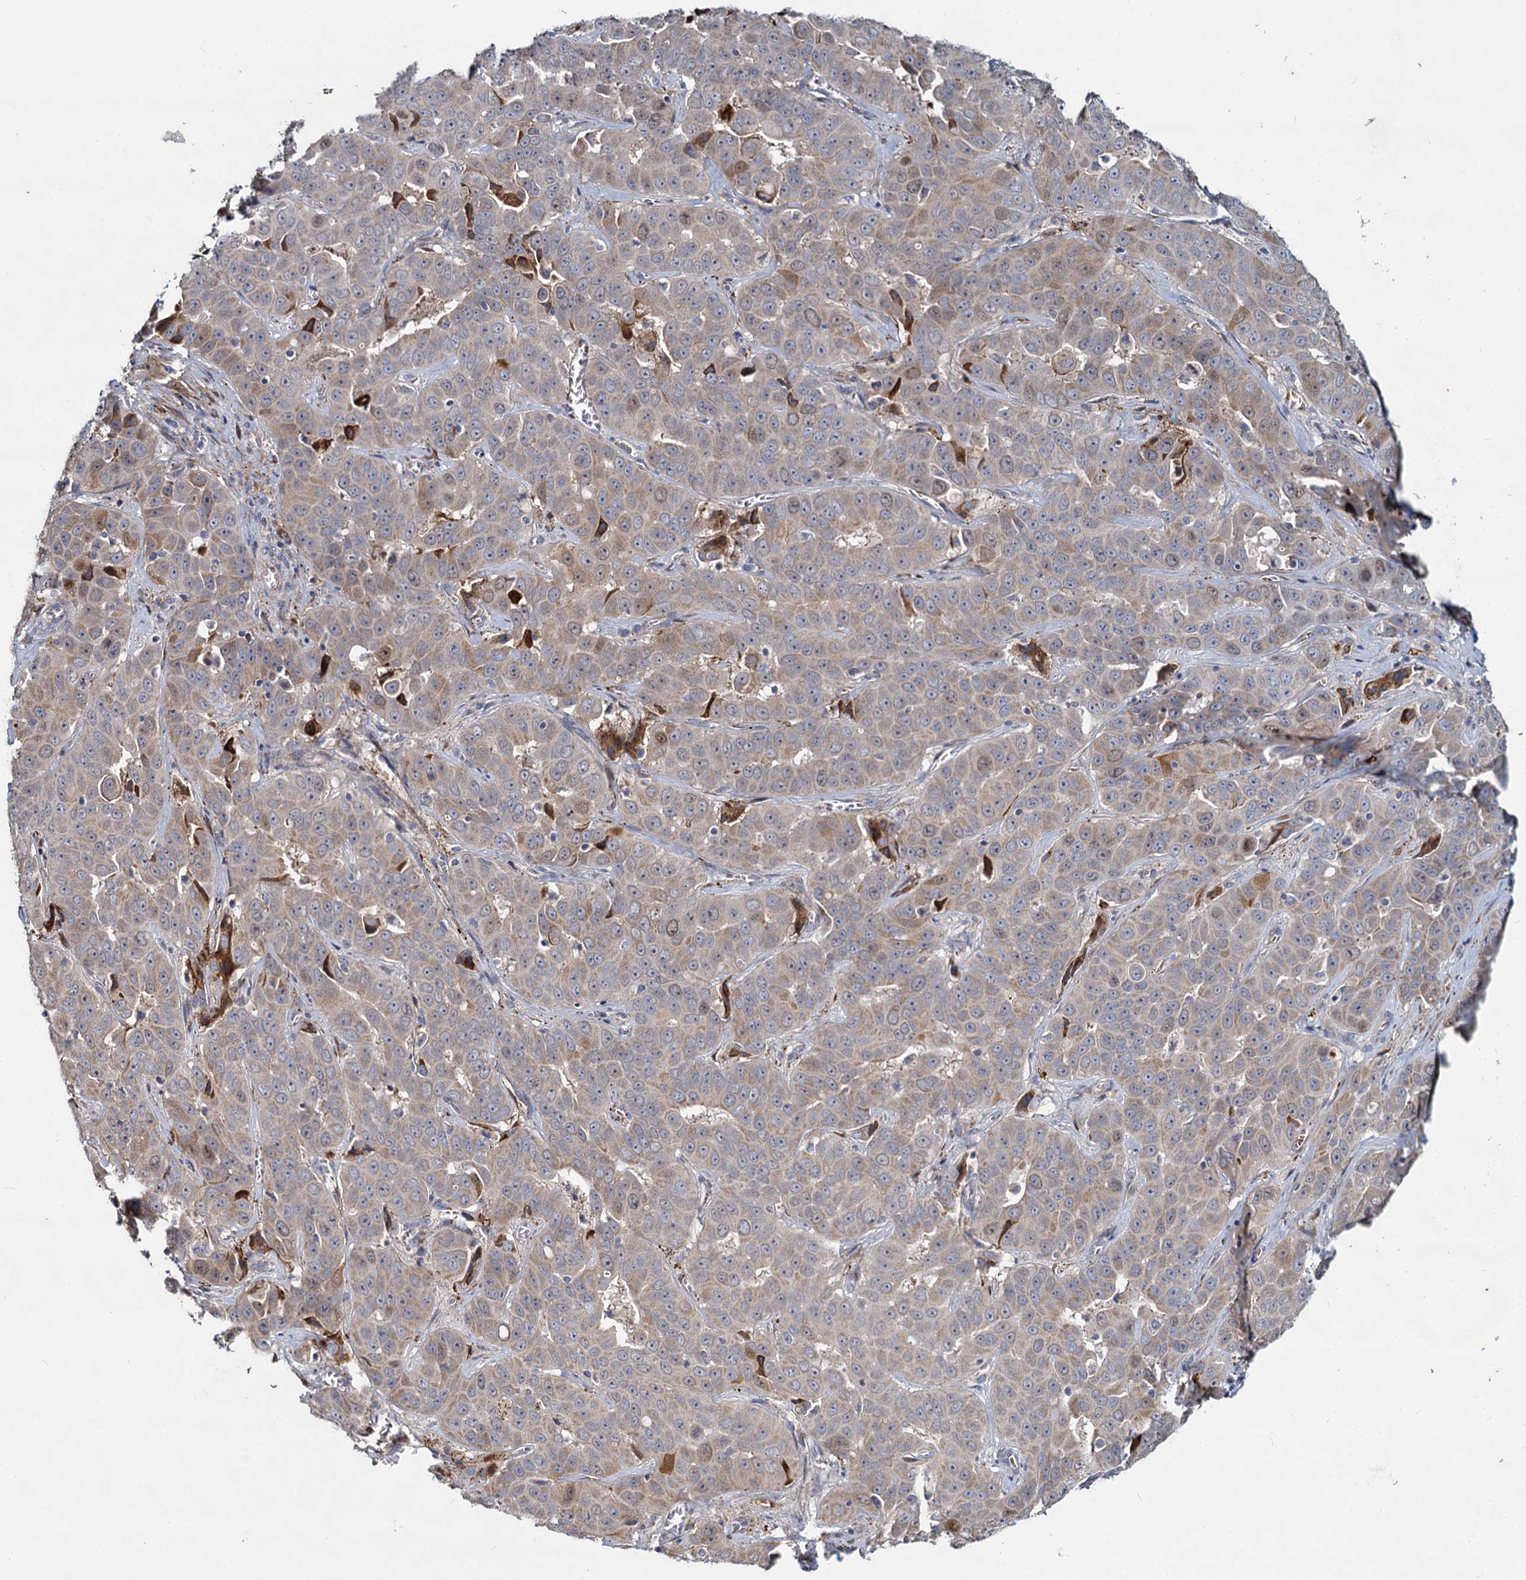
{"staining": {"intensity": "weak", "quantity": ">75%", "location": "cytoplasmic/membranous"}, "tissue": "liver cancer", "cell_type": "Tumor cells", "image_type": "cancer", "snomed": [{"axis": "morphology", "description": "Cholangiocarcinoma"}, {"axis": "topography", "description": "Liver"}], "caption": "Cholangiocarcinoma (liver) was stained to show a protein in brown. There is low levels of weak cytoplasmic/membranous staining in approximately >75% of tumor cells.", "gene": "DCUN1D2", "patient": {"sex": "female", "age": 52}}